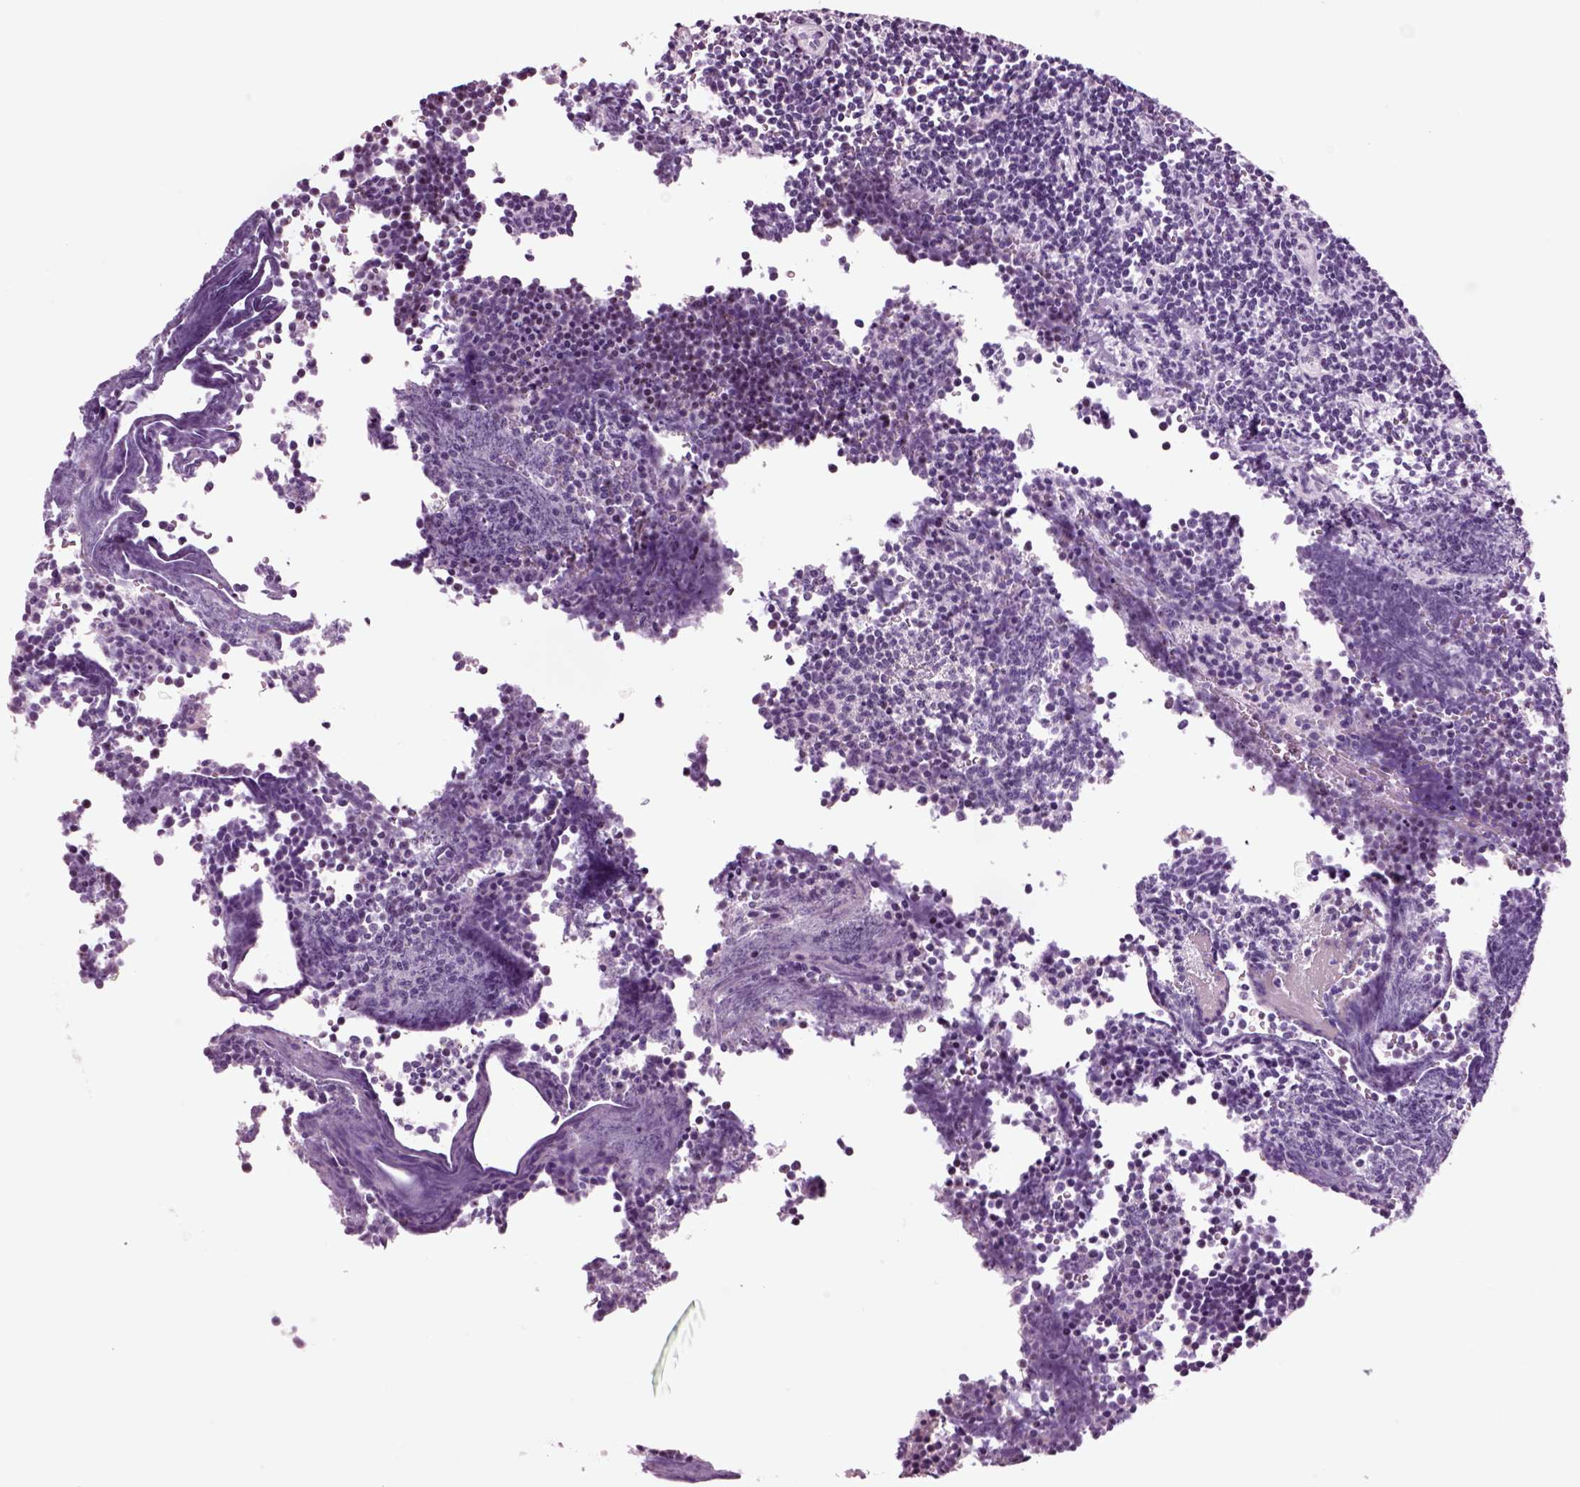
{"staining": {"intensity": "negative", "quantity": "none", "location": "none"}, "tissue": "lymphoma", "cell_type": "Tumor cells", "image_type": "cancer", "snomed": [{"axis": "morphology", "description": "Malignant lymphoma, non-Hodgkin's type, Low grade"}, {"axis": "topography", "description": "Brain"}], "caption": "The micrograph demonstrates no significant expression in tumor cells of low-grade malignant lymphoma, non-Hodgkin's type.", "gene": "CHGB", "patient": {"sex": "female", "age": 66}}